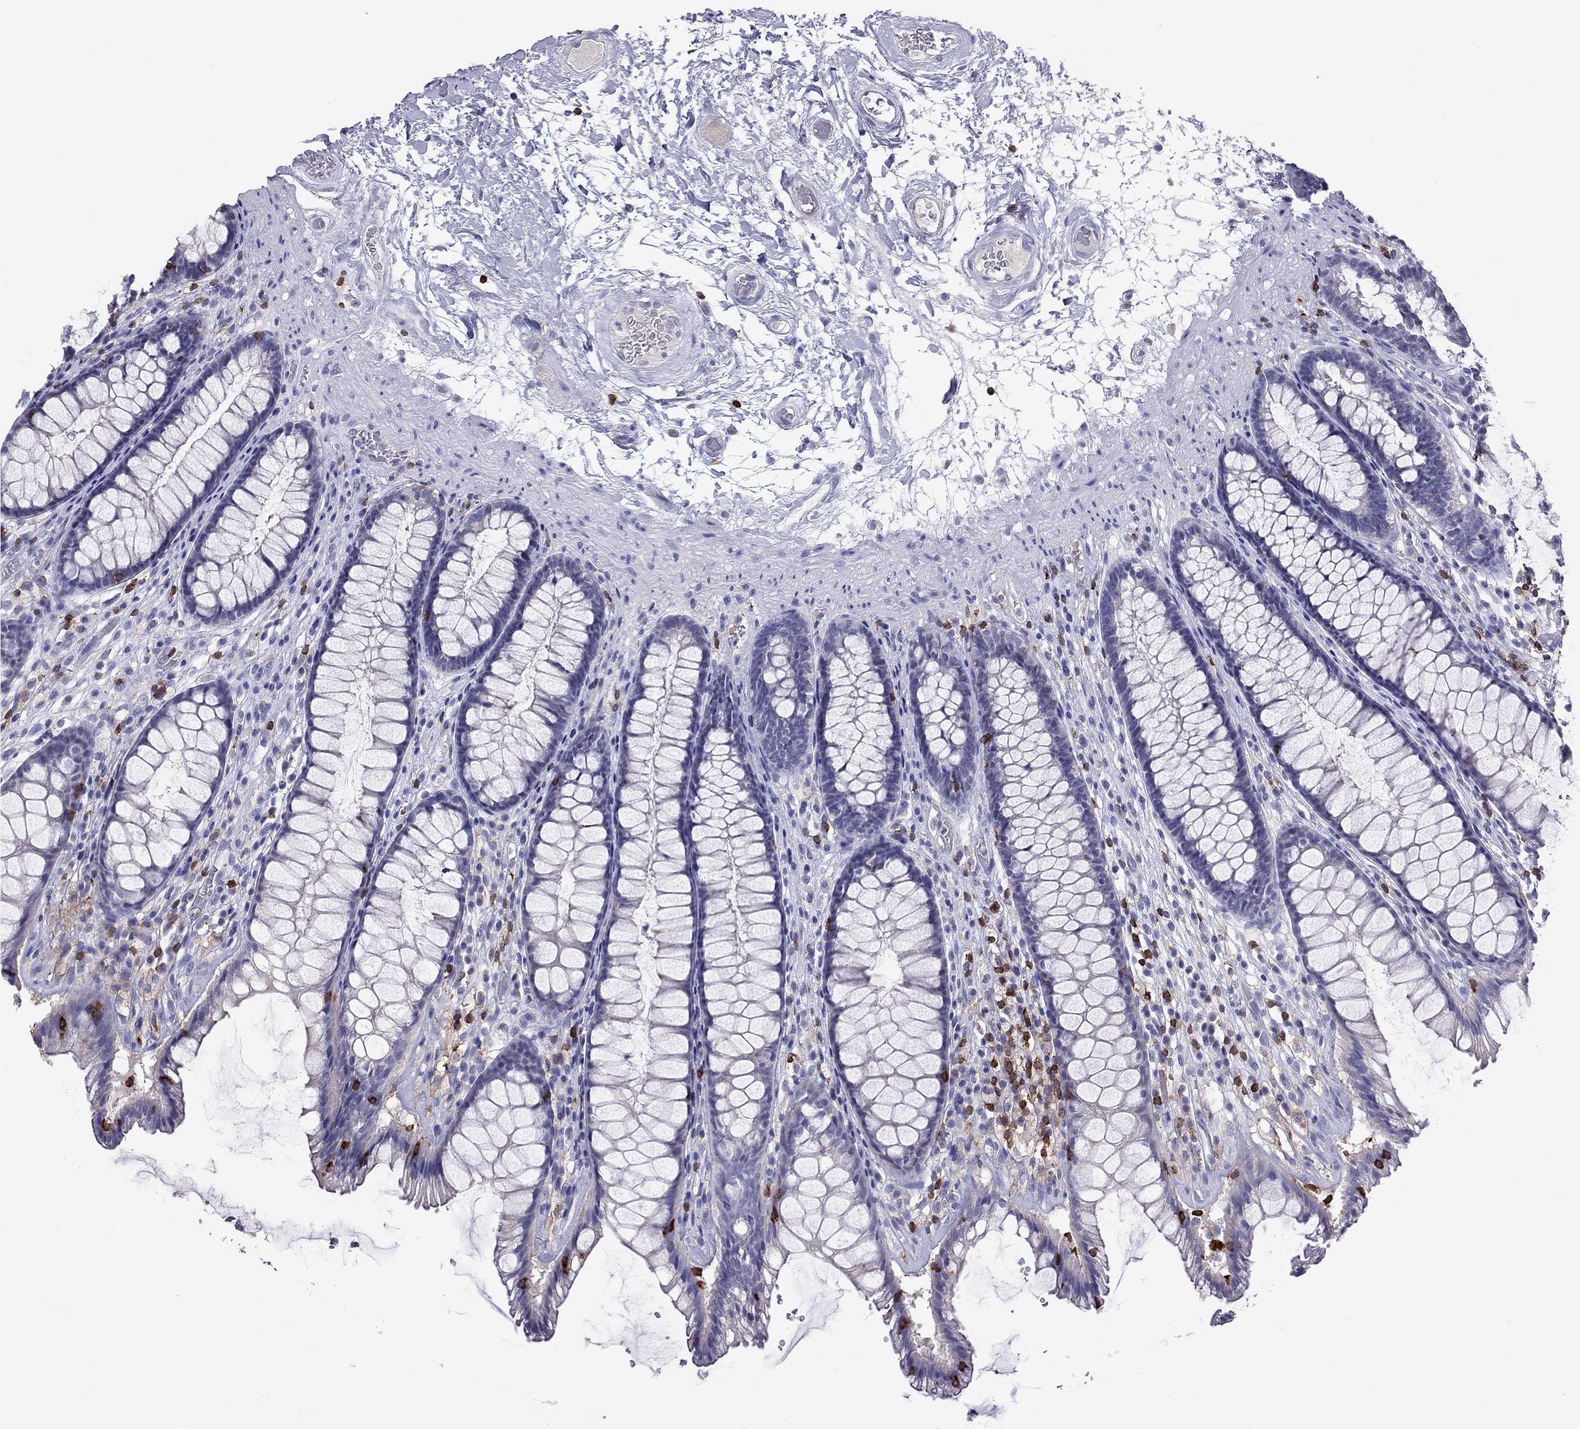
{"staining": {"intensity": "negative", "quantity": "none", "location": "none"}, "tissue": "rectum", "cell_type": "Glandular cells", "image_type": "normal", "snomed": [{"axis": "morphology", "description": "Normal tissue, NOS"}, {"axis": "topography", "description": "Rectum"}], "caption": "Human rectum stained for a protein using IHC reveals no staining in glandular cells.", "gene": "ENSG00000288637", "patient": {"sex": "male", "age": 72}}